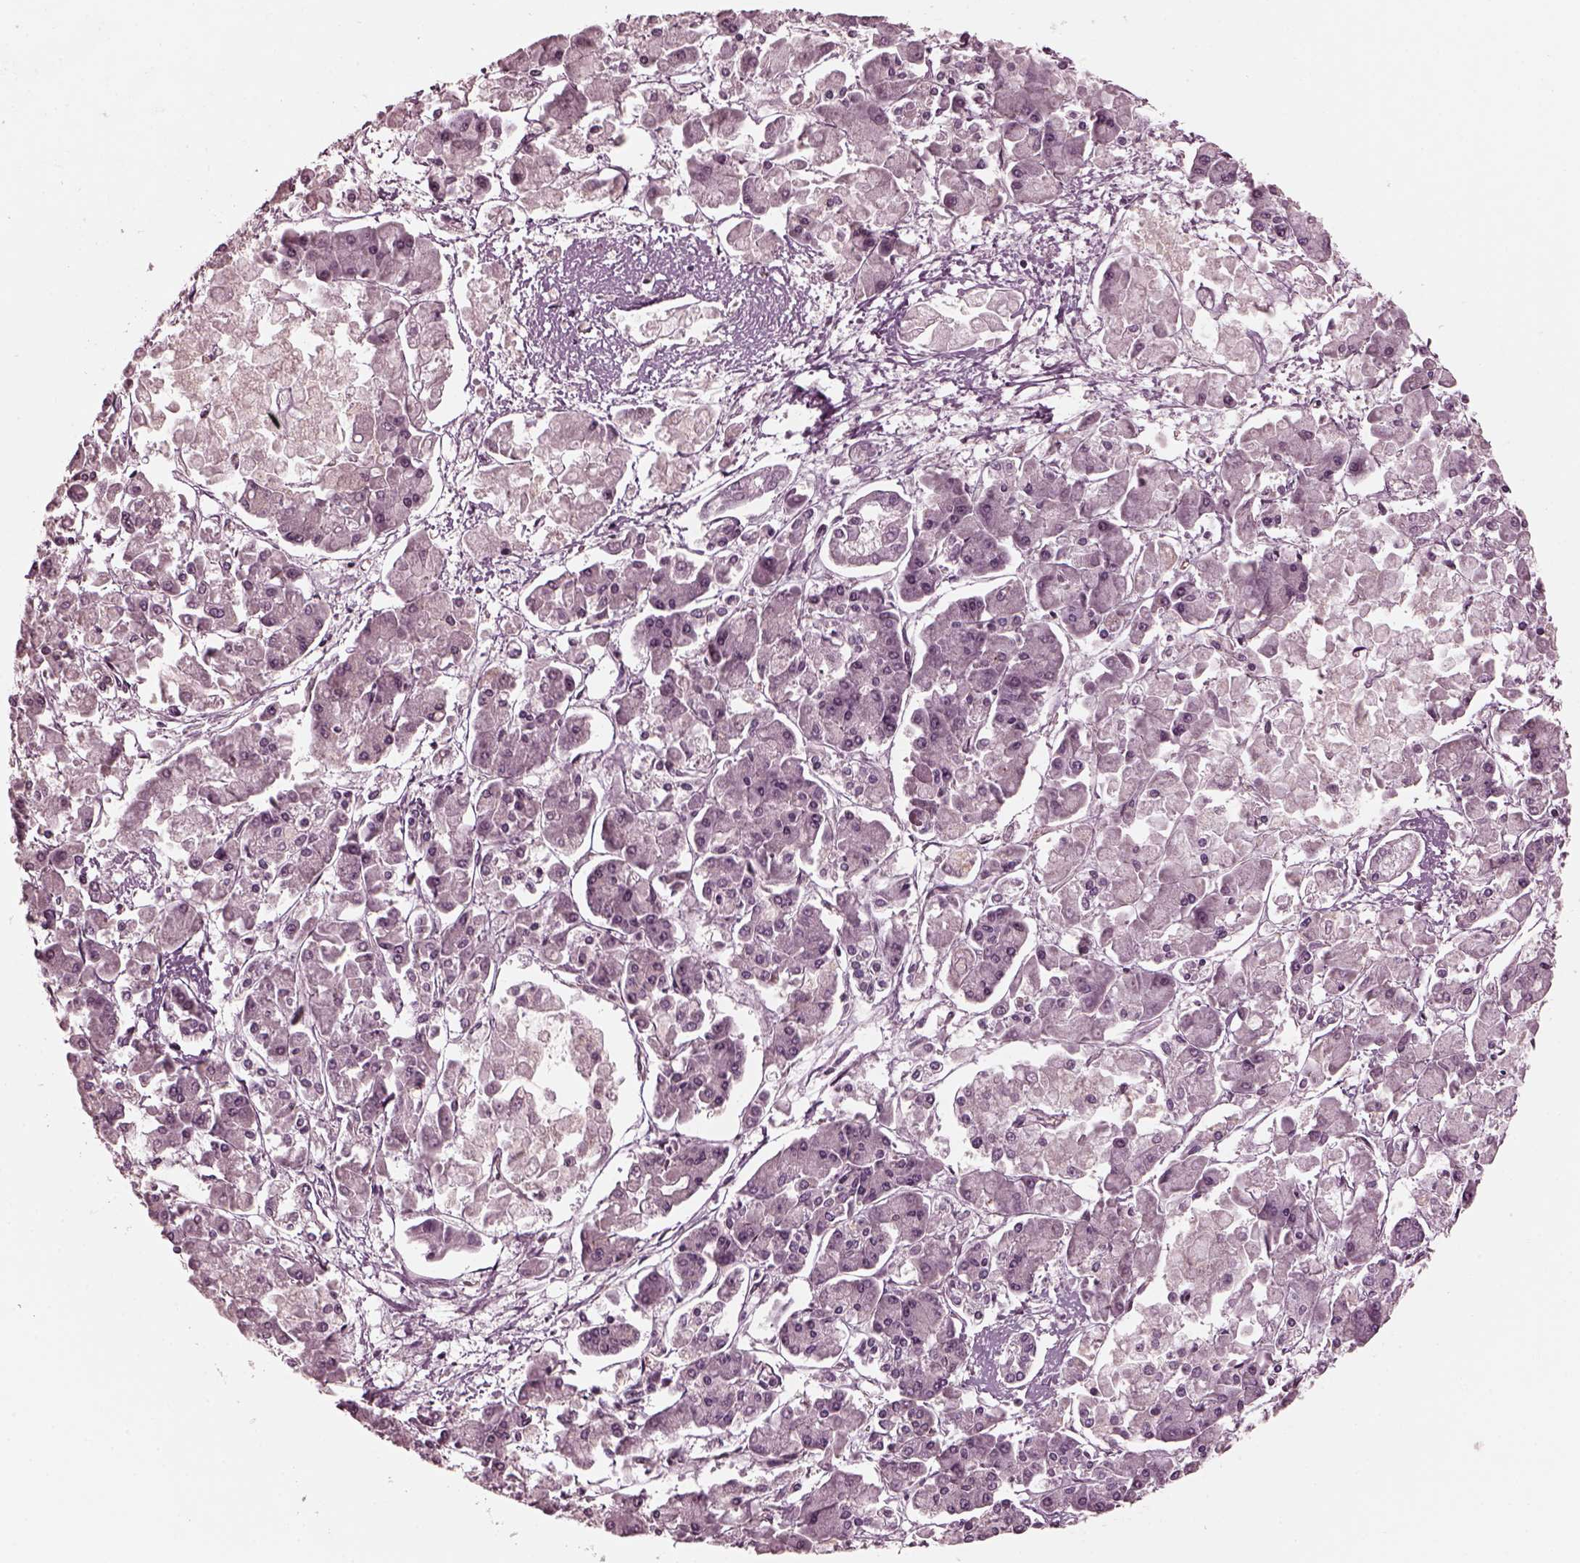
{"staining": {"intensity": "negative", "quantity": "none", "location": "none"}, "tissue": "pancreatic cancer", "cell_type": "Tumor cells", "image_type": "cancer", "snomed": [{"axis": "morphology", "description": "Adenocarcinoma, NOS"}, {"axis": "topography", "description": "Pancreas"}], "caption": "IHC photomicrograph of pancreatic cancer (adenocarcinoma) stained for a protein (brown), which demonstrates no positivity in tumor cells.", "gene": "KIF6", "patient": {"sex": "male", "age": 85}}